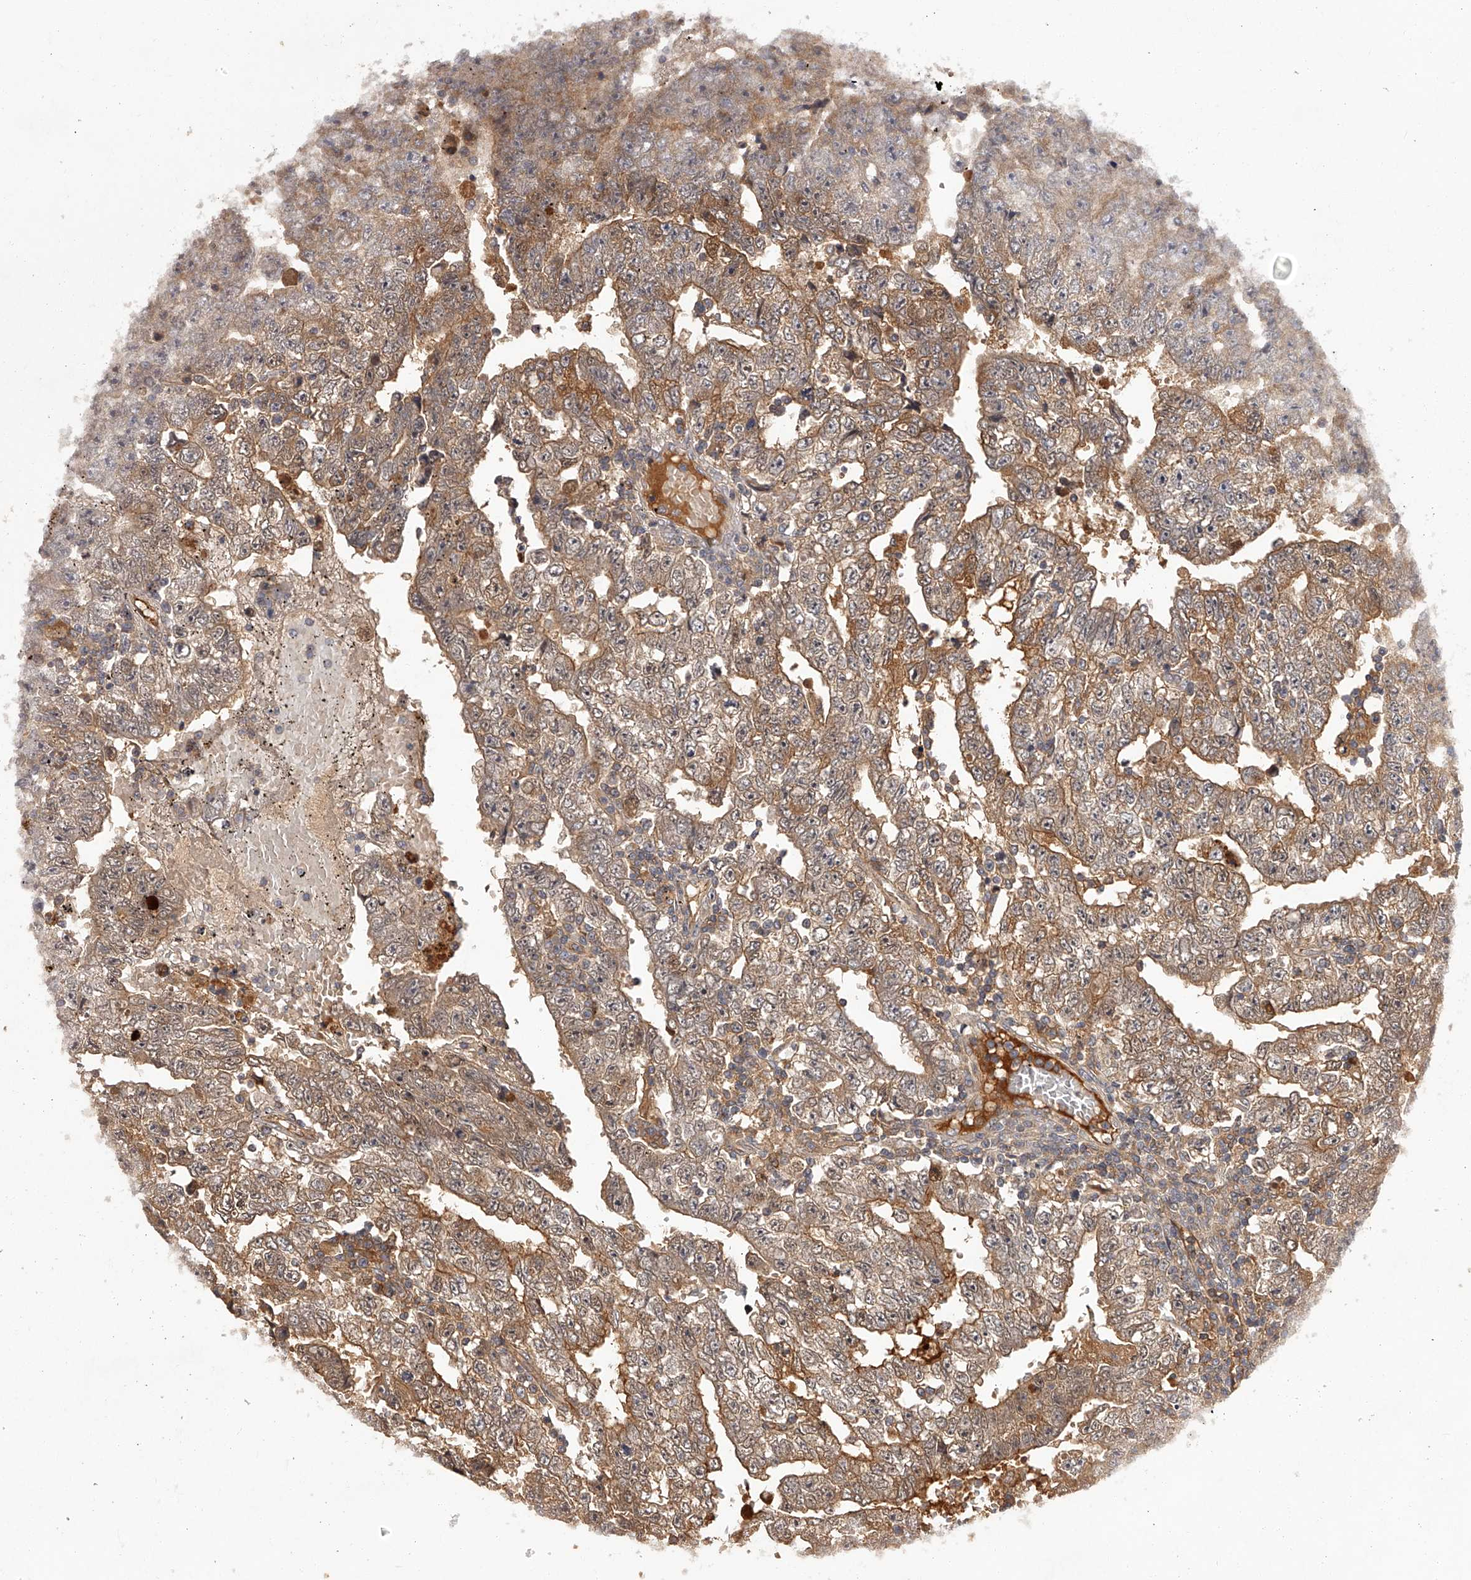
{"staining": {"intensity": "moderate", "quantity": ">75%", "location": "cytoplasmic/membranous"}, "tissue": "testis cancer", "cell_type": "Tumor cells", "image_type": "cancer", "snomed": [{"axis": "morphology", "description": "Carcinoma, Embryonal, NOS"}, {"axis": "topography", "description": "Testis"}], "caption": "The photomicrograph reveals a brown stain indicating the presence of a protein in the cytoplasmic/membranous of tumor cells in testis cancer (embryonal carcinoma).", "gene": "CRYZL1", "patient": {"sex": "male", "age": 25}}